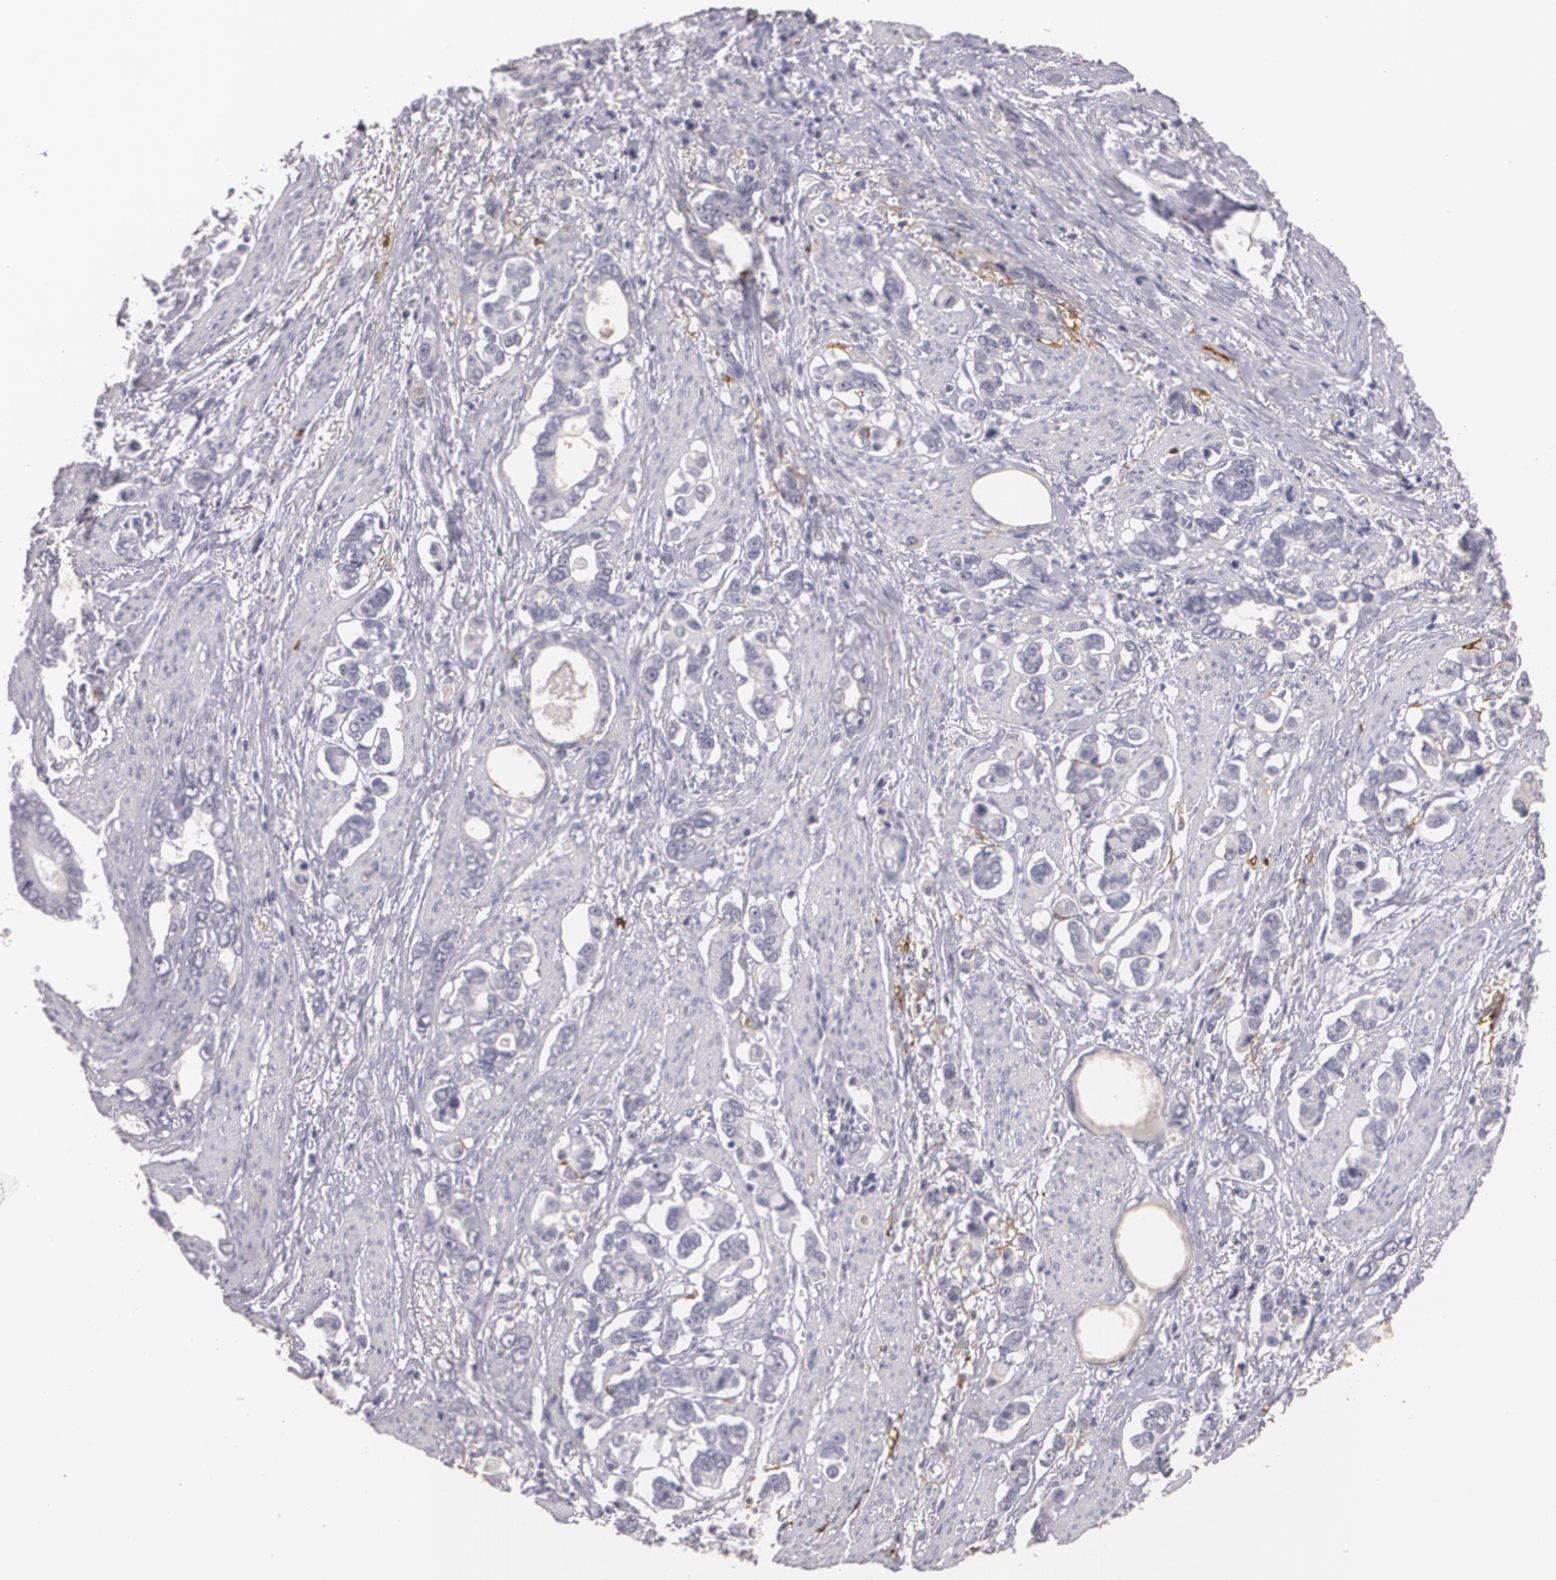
{"staining": {"intensity": "negative", "quantity": "none", "location": "none"}, "tissue": "stomach cancer", "cell_type": "Tumor cells", "image_type": "cancer", "snomed": [{"axis": "morphology", "description": "Adenocarcinoma, NOS"}, {"axis": "topography", "description": "Stomach"}], "caption": "Immunohistochemical staining of stomach adenocarcinoma exhibits no significant expression in tumor cells.", "gene": "NGFR", "patient": {"sex": "male", "age": 78}}